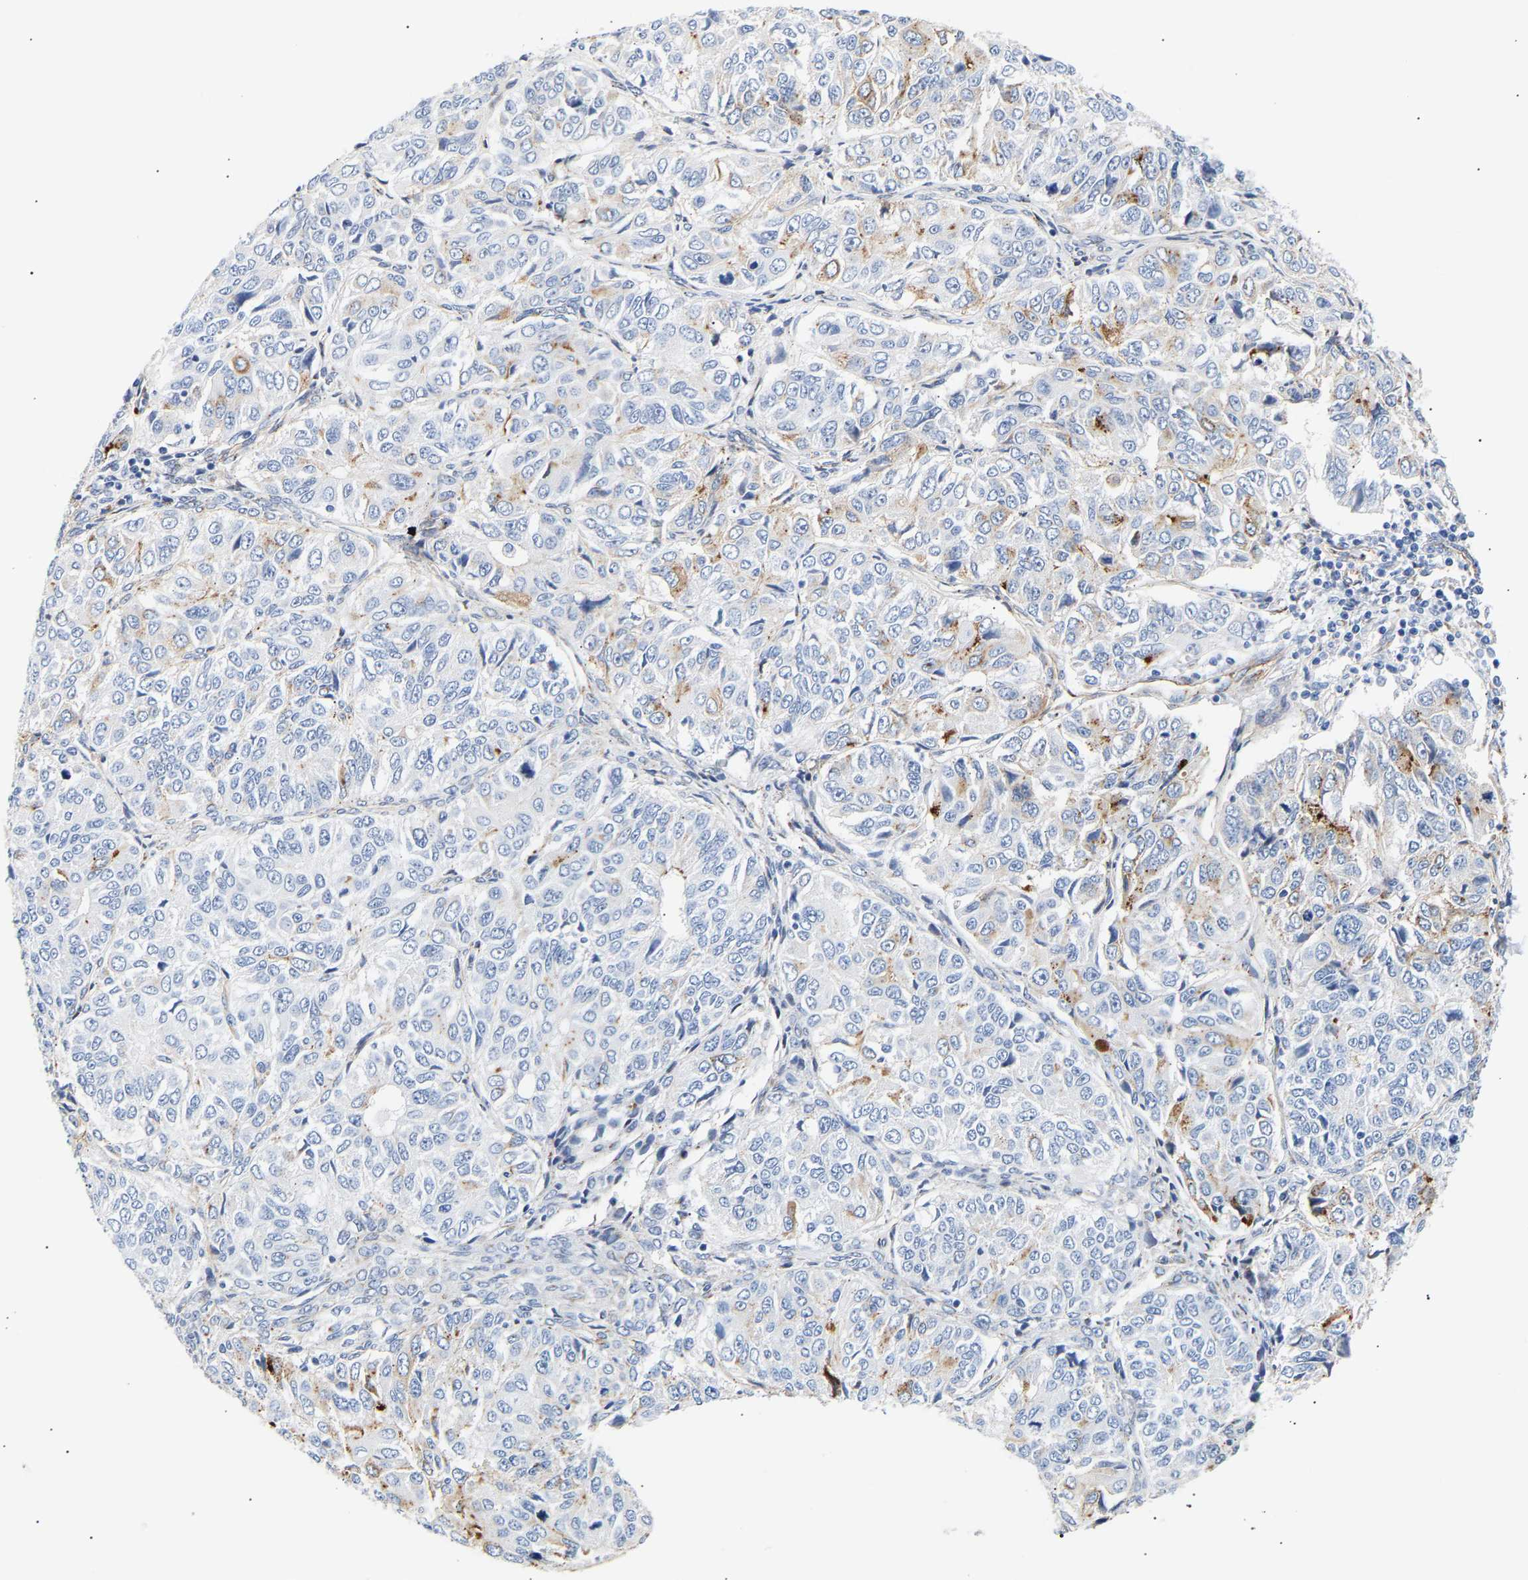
{"staining": {"intensity": "moderate", "quantity": "<25%", "location": "cytoplasmic/membranous"}, "tissue": "ovarian cancer", "cell_type": "Tumor cells", "image_type": "cancer", "snomed": [{"axis": "morphology", "description": "Carcinoma, endometroid"}, {"axis": "topography", "description": "Ovary"}], "caption": "A brown stain highlights moderate cytoplasmic/membranous expression of a protein in human ovarian cancer tumor cells. The staining was performed using DAB (3,3'-diaminobenzidine) to visualize the protein expression in brown, while the nuclei were stained in blue with hematoxylin (Magnification: 20x).", "gene": "IGFBP7", "patient": {"sex": "female", "age": 51}}